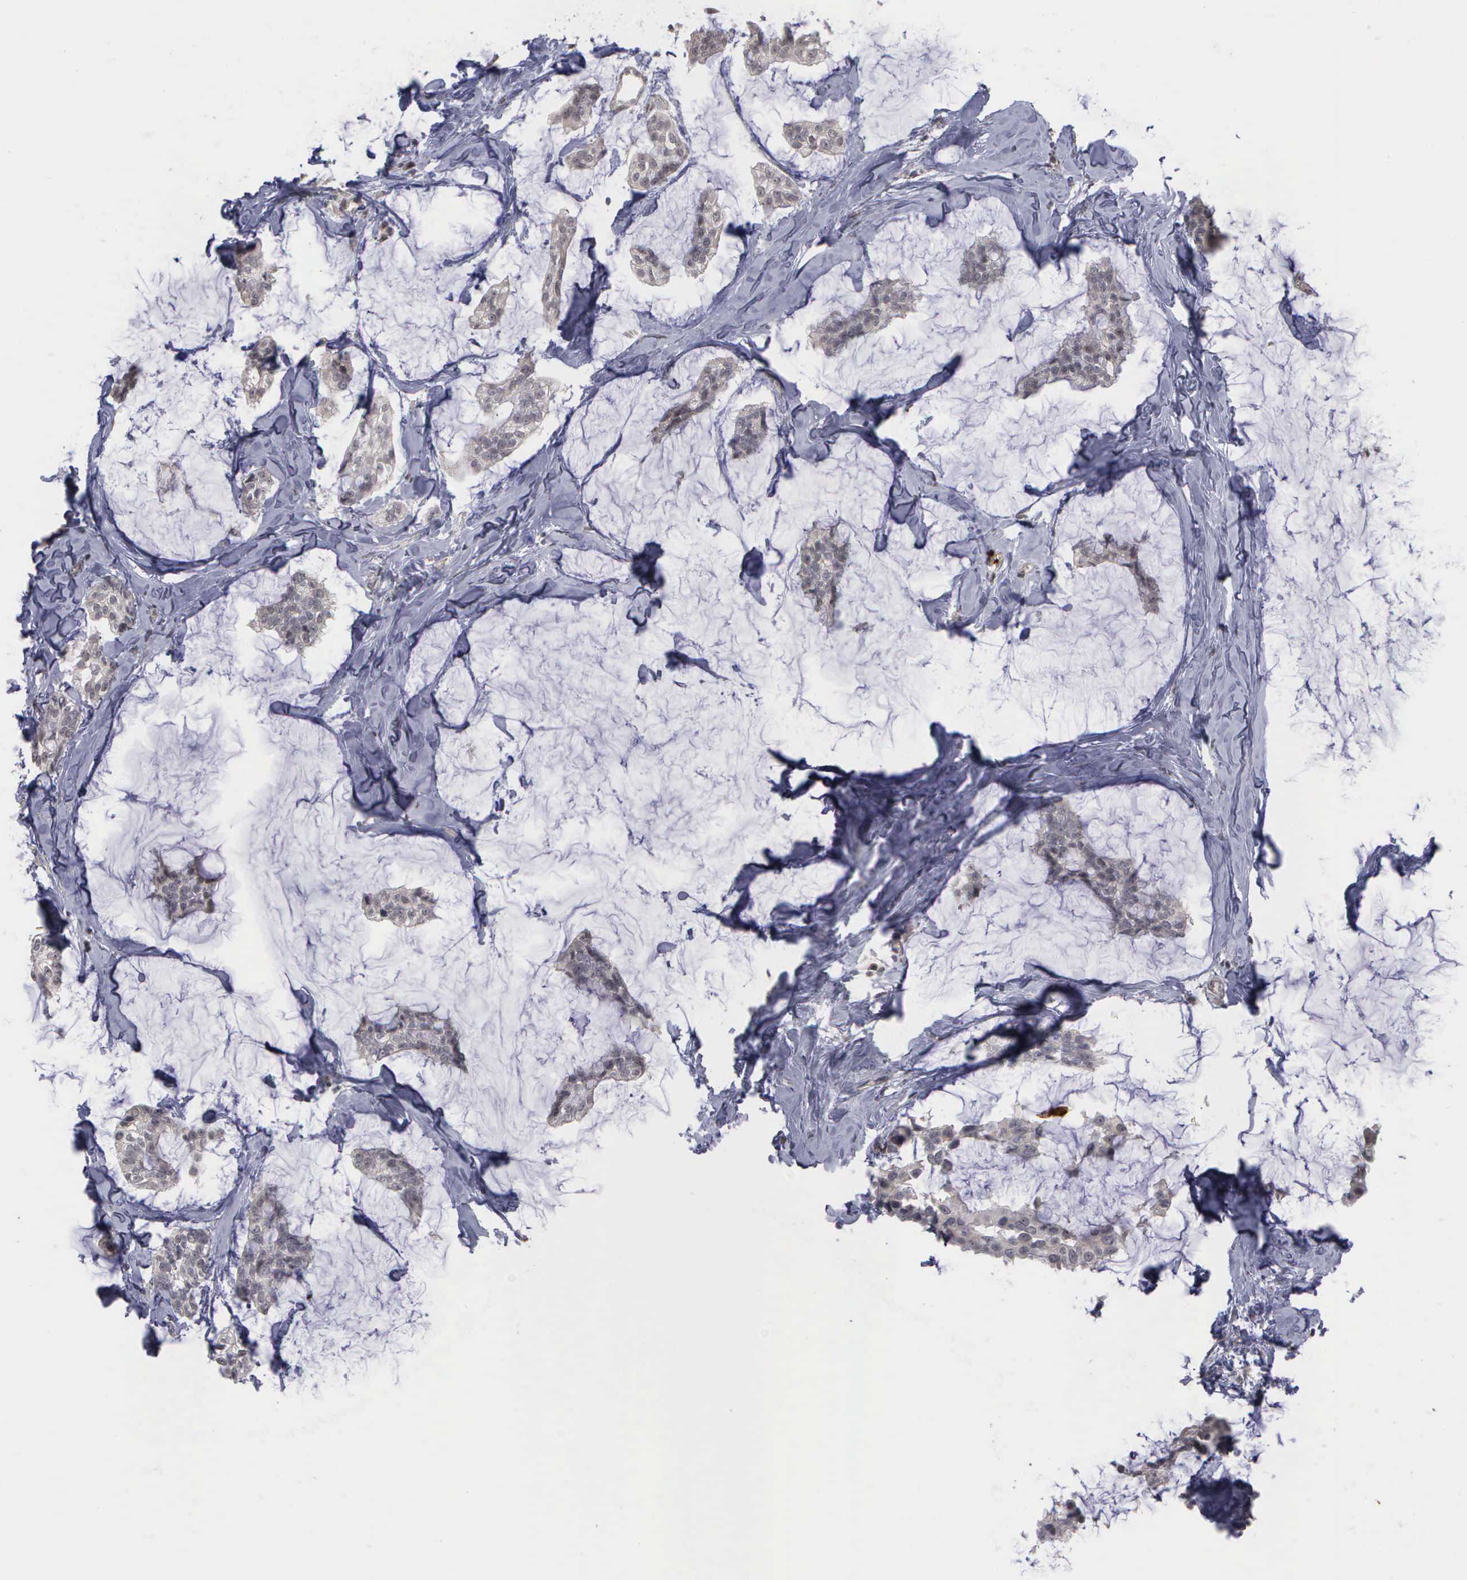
{"staining": {"intensity": "weak", "quantity": "25%-75%", "location": "nuclear"}, "tissue": "breast cancer", "cell_type": "Tumor cells", "image_type": "cancer", "snomed": [{"axis": "morphology", "description": "Duct carcinoma"}, {"axis": "topography", "description": "Breast"}], "caption": "The immunohistochemical stain labels weak nuclear staining in tumor cells of breast cancer tissue.", "gene": "MMP9", "patient": {"sex": "female", "age": 93}}